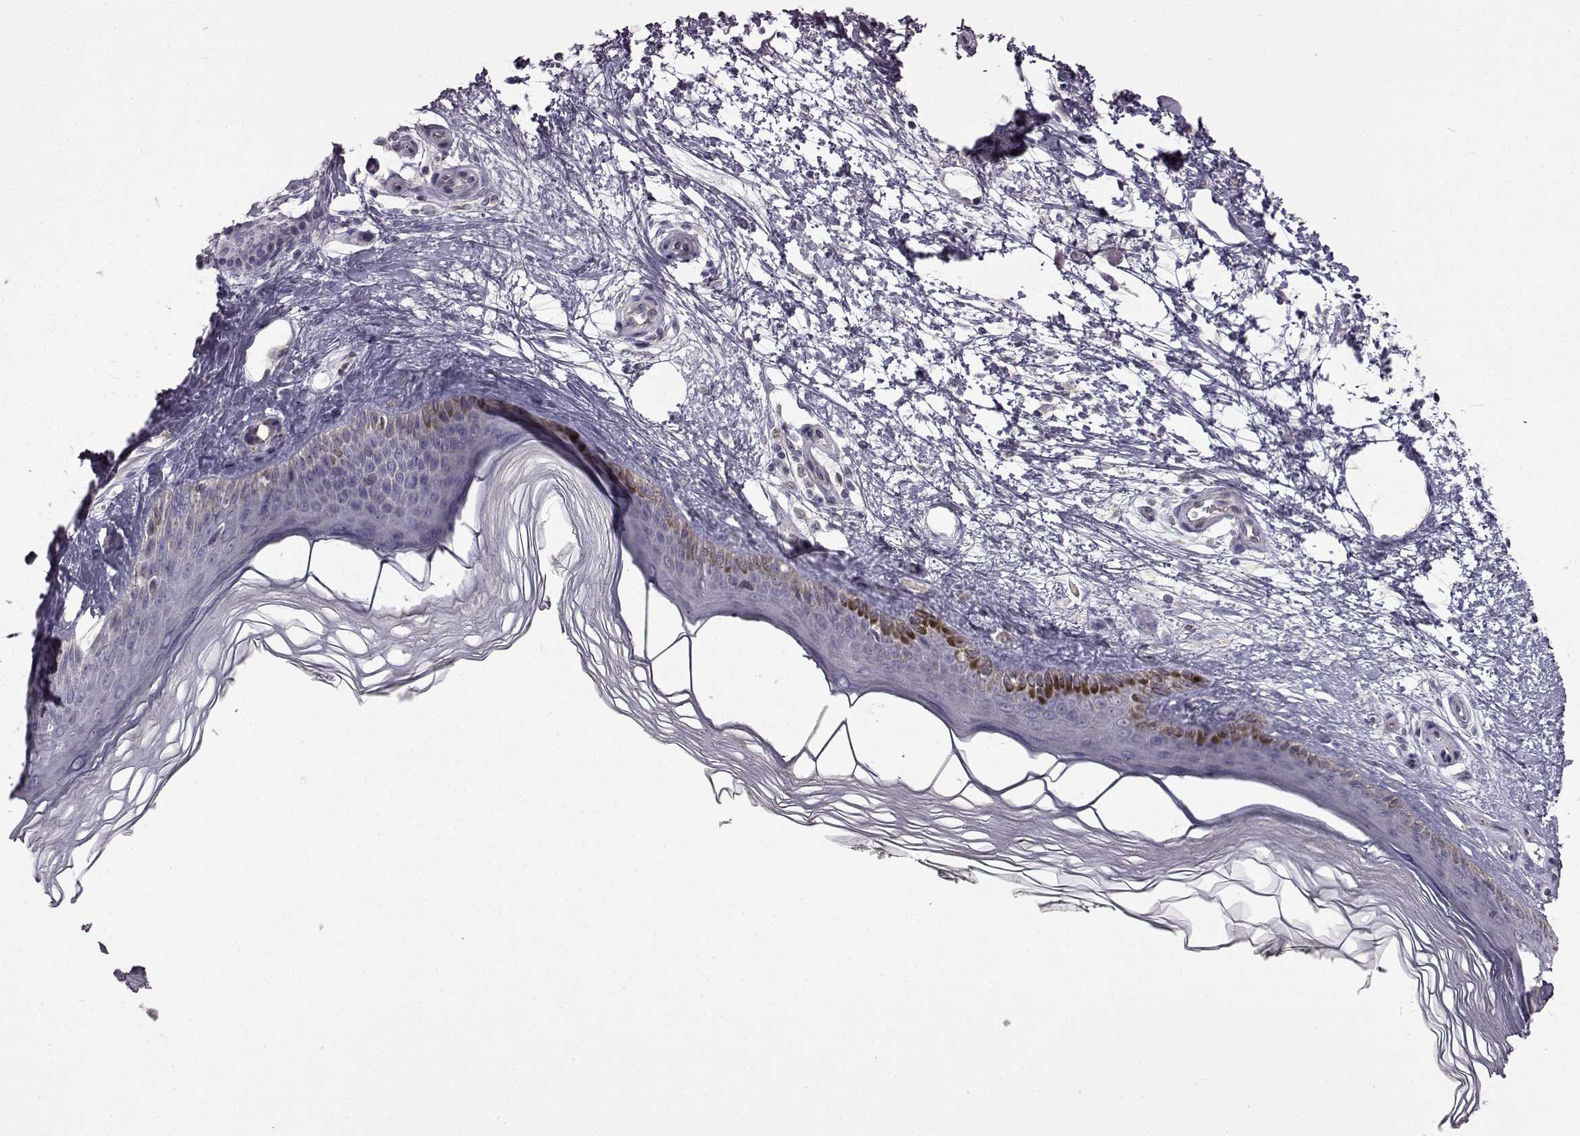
{"staining": {"intensity": "weak", "quantity": "<25%", "location": "cytoplasmic/membranous"}, "tissue": "melanoma", "cell_type": "Tumor cells", "image_type": "cancer", "snomed": [{"axis": "morphology", "description": "Malignant melanoma, NOS"}, {"axis": "topography", "description": "Skin"}], "caption": "This is a image of immunohistochemistry (IHC) staining of malignant melanoma, which shows no staining in tumor cells. Nuclei are stained in blue.", "gene": "B3GNT6", "patient": {"sex": "female", "age": 90}}